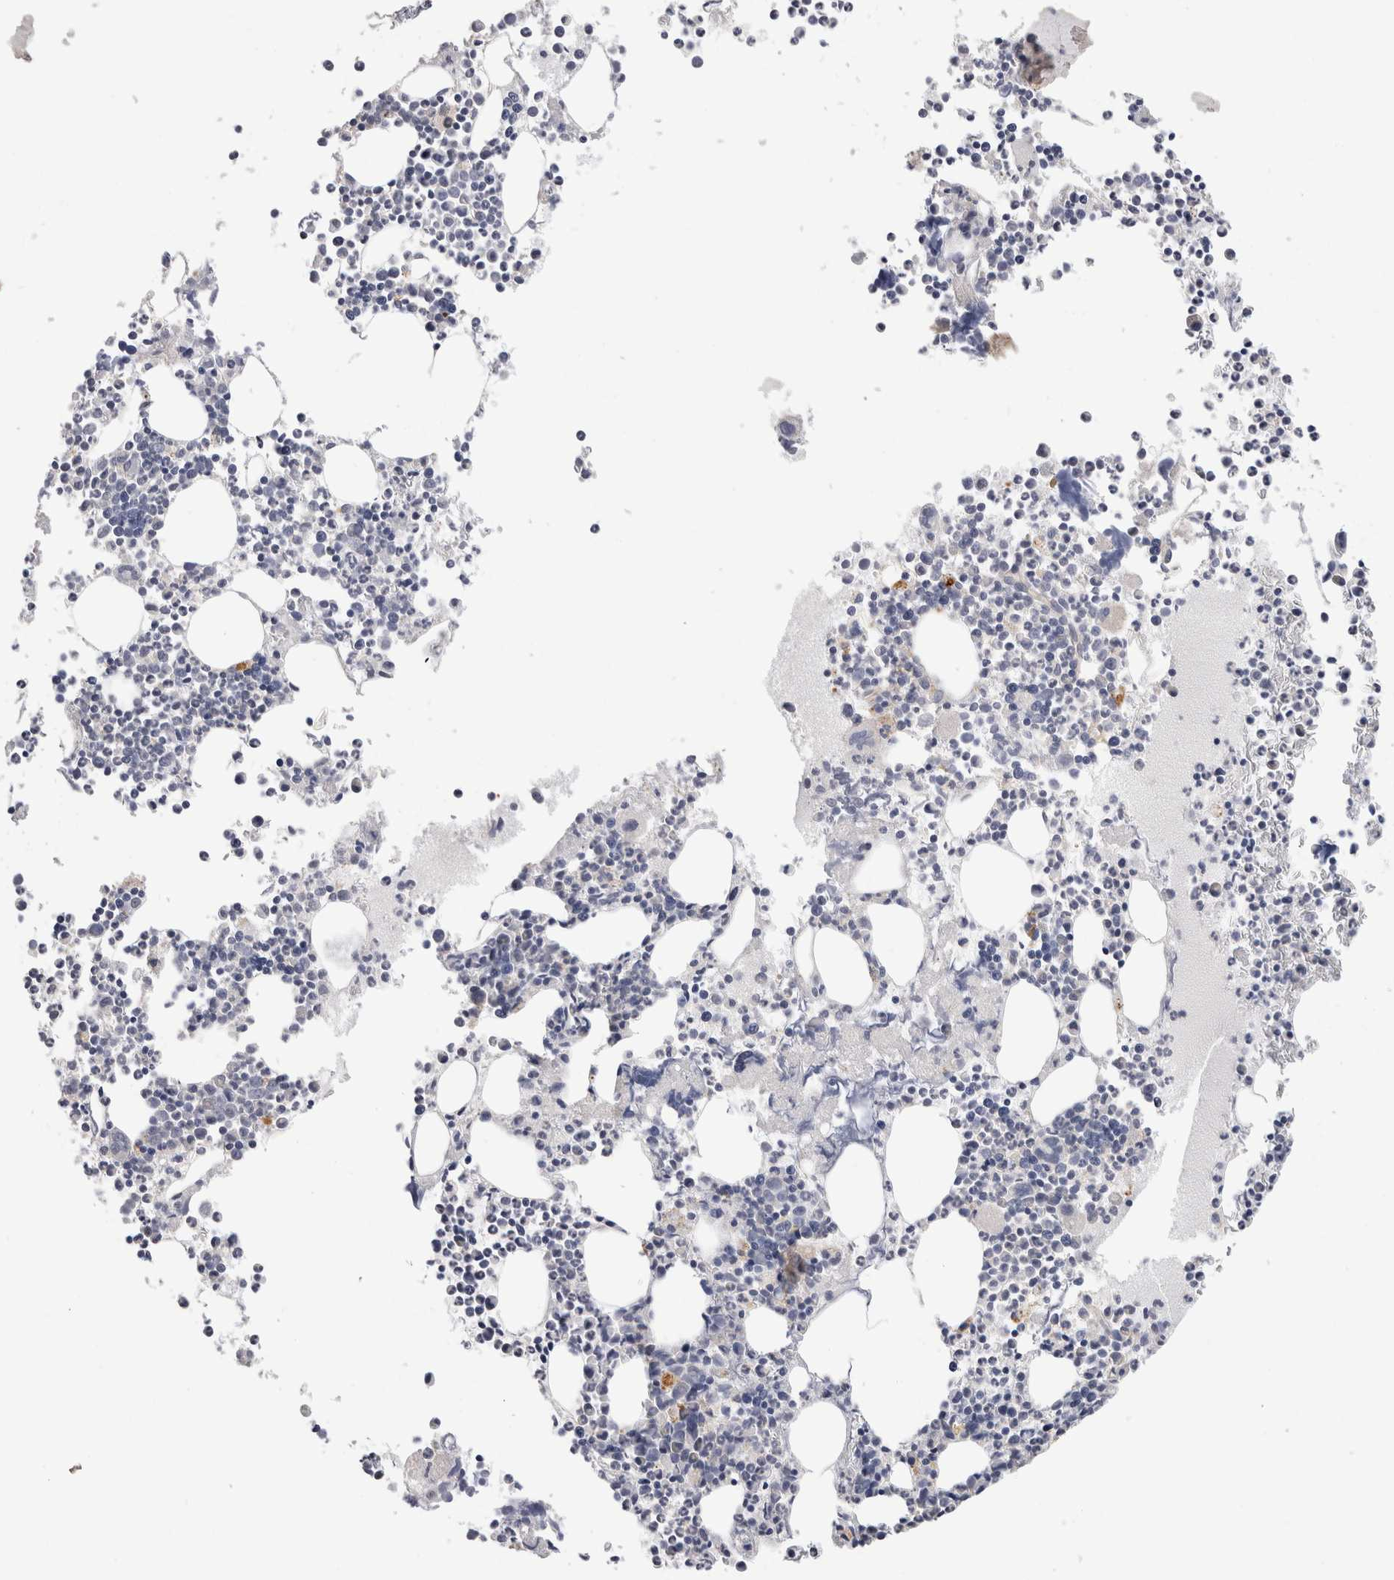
{"staining": {"intensity": "negative", "quantity": "none", "location": "none"}, "tissue": "bone marrow", "cell_type": "Hematopoietic cells", "image_type": "normal", "snomed": [{"axis": "morphology", "description": "Normal tissue, NOS"}, {"axis": "morphology", "description": "Inflammation, NOS"}, {"axis": "topography", "description": "Bone marrow"}], "caption": "Hematopoietic cells show no significant protein expression in unremarkable bone marrow. (DAB (3,3'-diaminobenzidine) IHC with hematoxylin counter stain).", "gene": "AFP", "patient": {"sex": "male", "age": 46}}